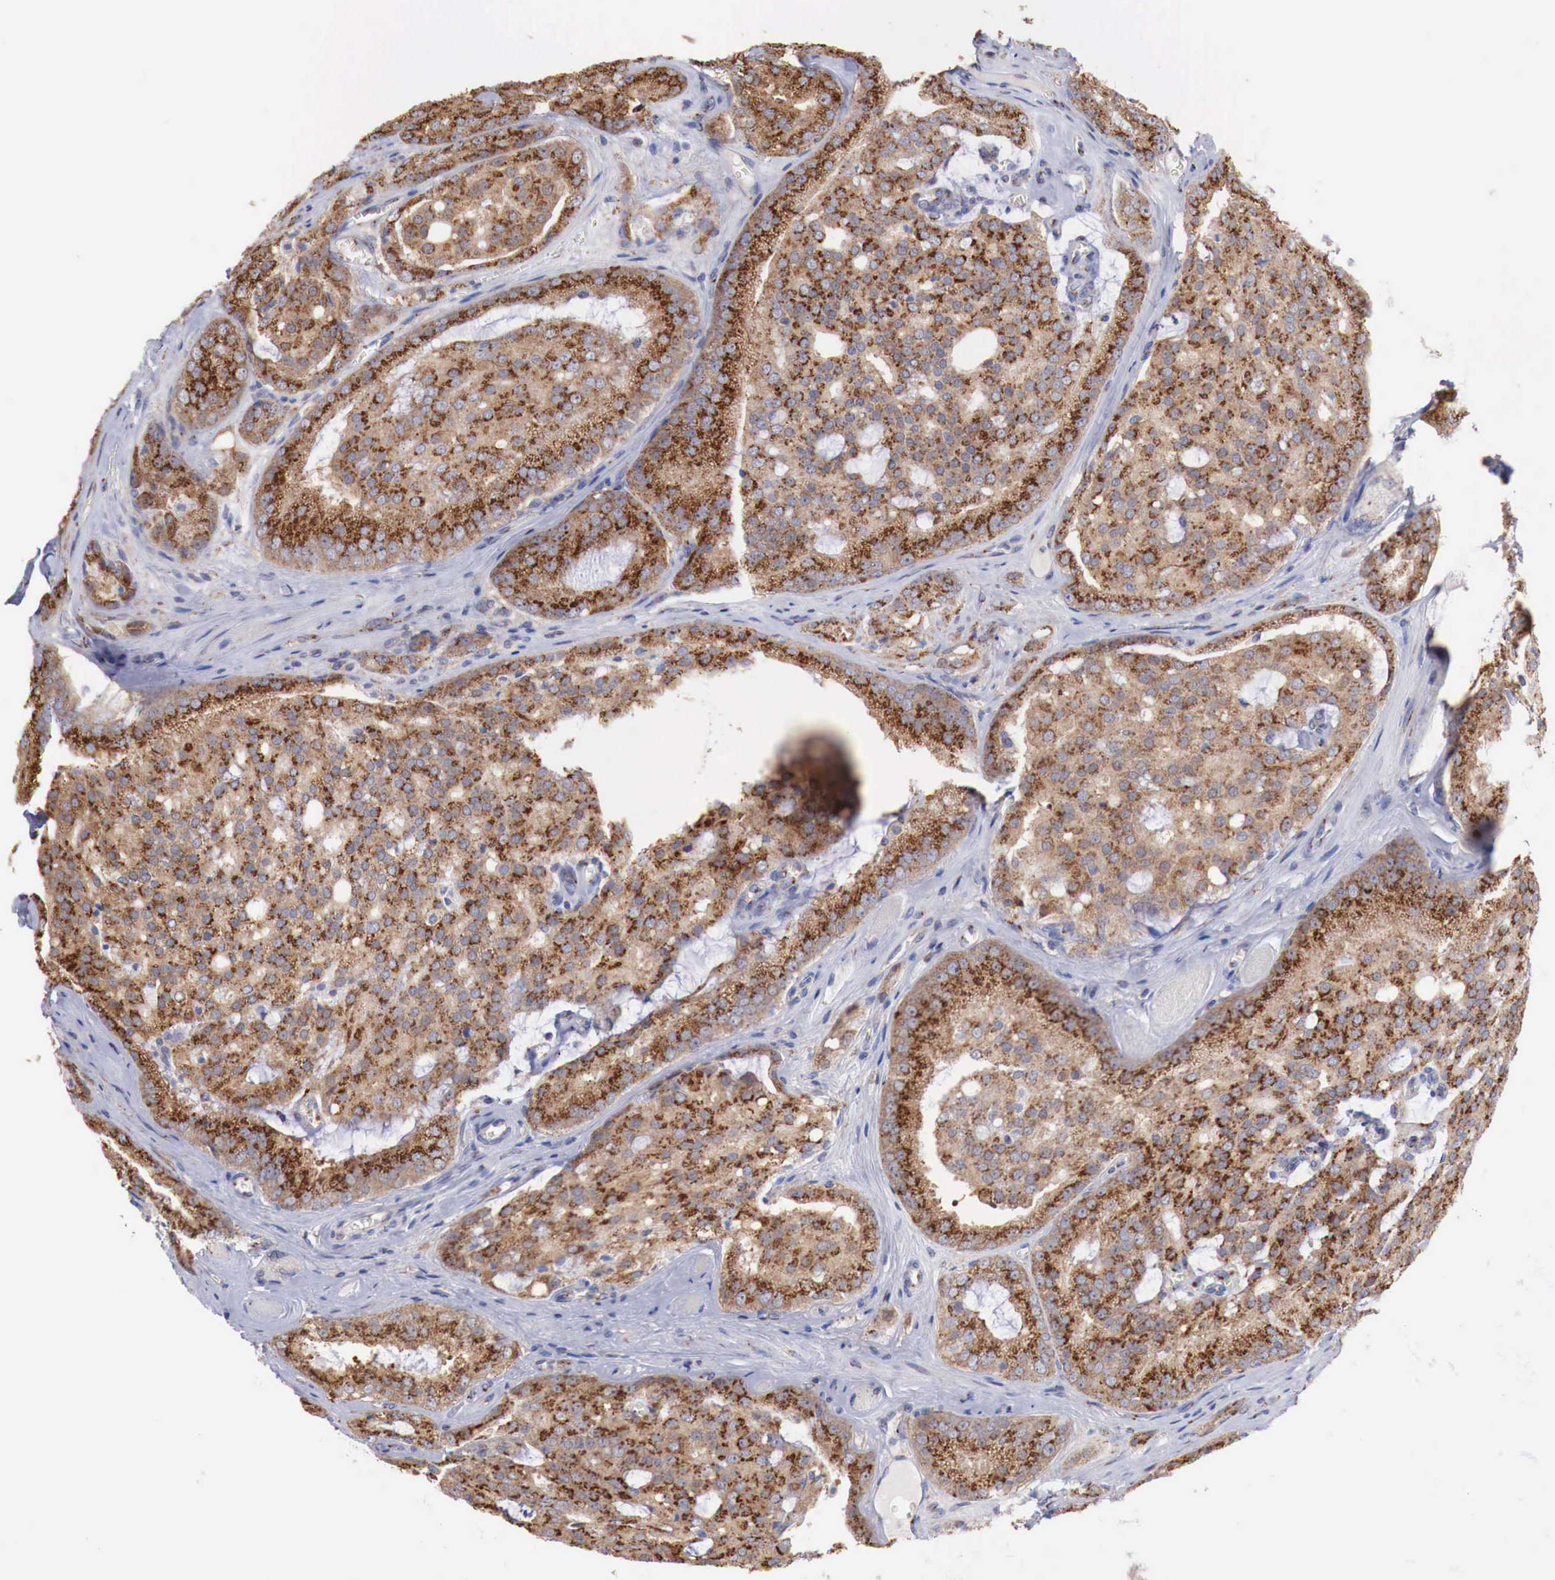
{"staining": {"intensity": "strong", "quantity": ">75%", "location": "cytoplasmic/membranous"}, "tissue": "prostate cancer", "cell_type": "Tumor cells", "image_type": "cancer", "snomed": [{"axis": "morphology", "description": "Adenocarcinoma, Medium grade"}, {"axis": "topography", "description": "Prostate"}], "caption": "Immunohistochemical staining of prostate cancer displays high levels of strong cytoplasmic/membranous protein staining in about >75% of tumor cells.", "gene": "SYAP1", "patient": {"sex": "male", "age": 60}}